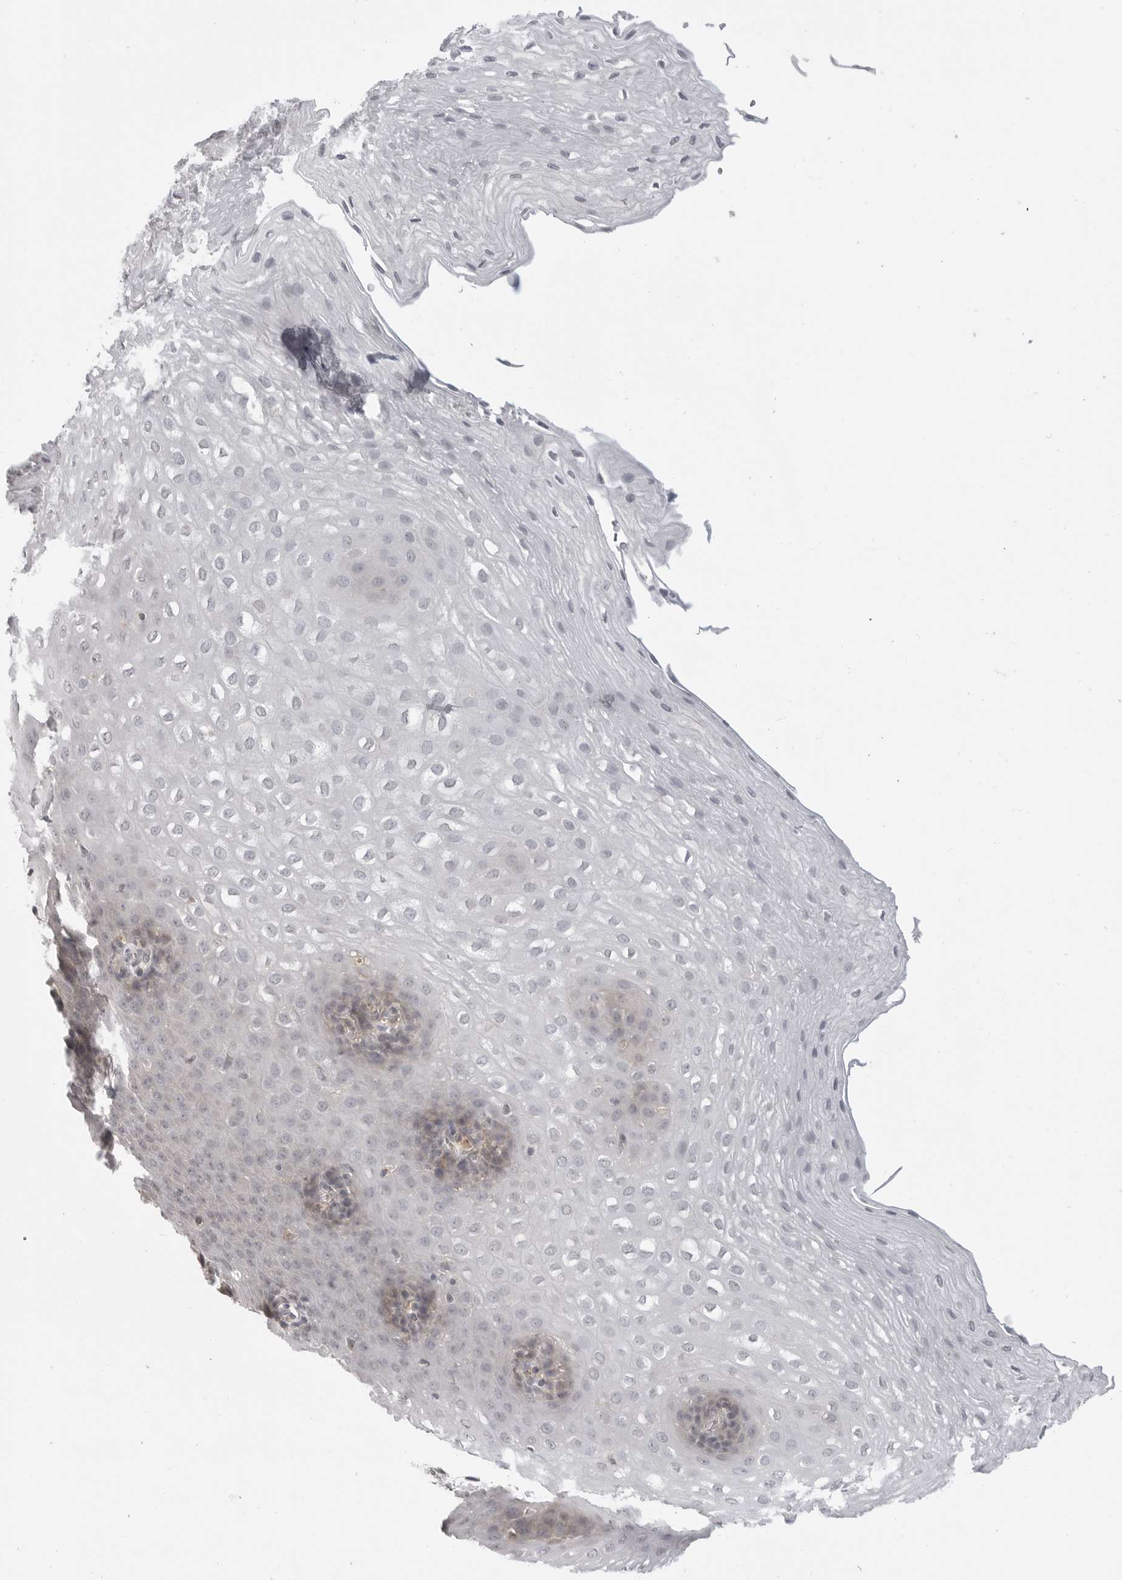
{"staining": {"intensity": "weak", "quantity": "<25%", "location": "cytoplasmic/membranous"}, "tissue": "esophagus", "cell_type": "Squamous epithelial cells", "image_type": "normal", "snomed": [{"axis": "morphology", "description": "Normal tissue, NOS"}, {"axis": "topography", "description": "Esophagus"}], "caption": "Protein analysis of normal esophagus shows no significant expression in squamous epithelial cells.", "gene": "IFNGR1", "patient": {"sex": "female", "age": 66}}